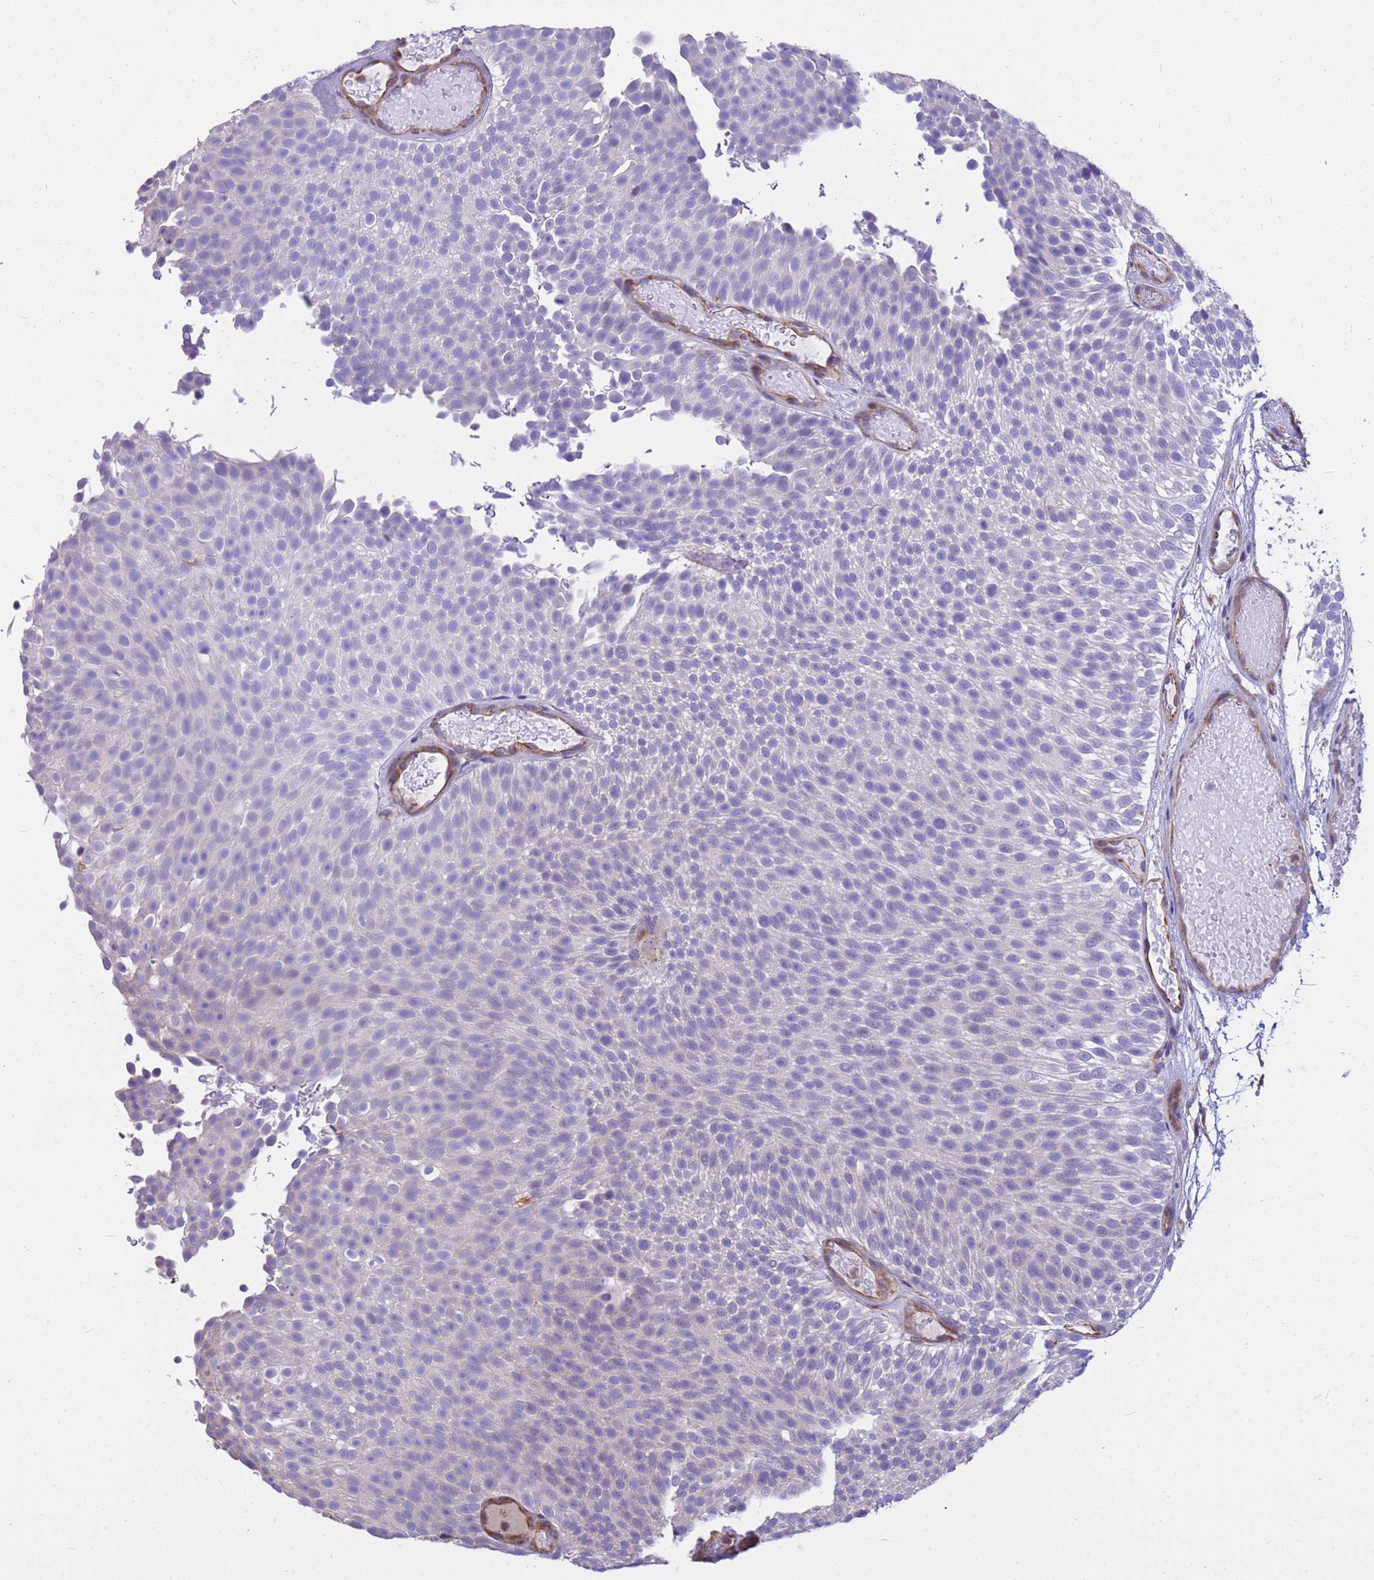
{"staining": {"intensity": "negative", "quantity": "none", "location": "none"}, "tissue": "urothelial cancer", "cell_type": "Tumor cells", "image_type": "cancer", "snomed": [{"axis": "morphology", "description": "Urothelial carcinoma, Low grade"}, {"axis": "topography", "description": "Urinary bladder"}], "caption": "This photomicrograph is of urothelial cancer stained with IHC to label a protein in brown with the nuclei are counter-stained blue. There is no expression in tumor cells.", "gene": "TCEAL3", "patient": {"sex": "male", "age": 78}}